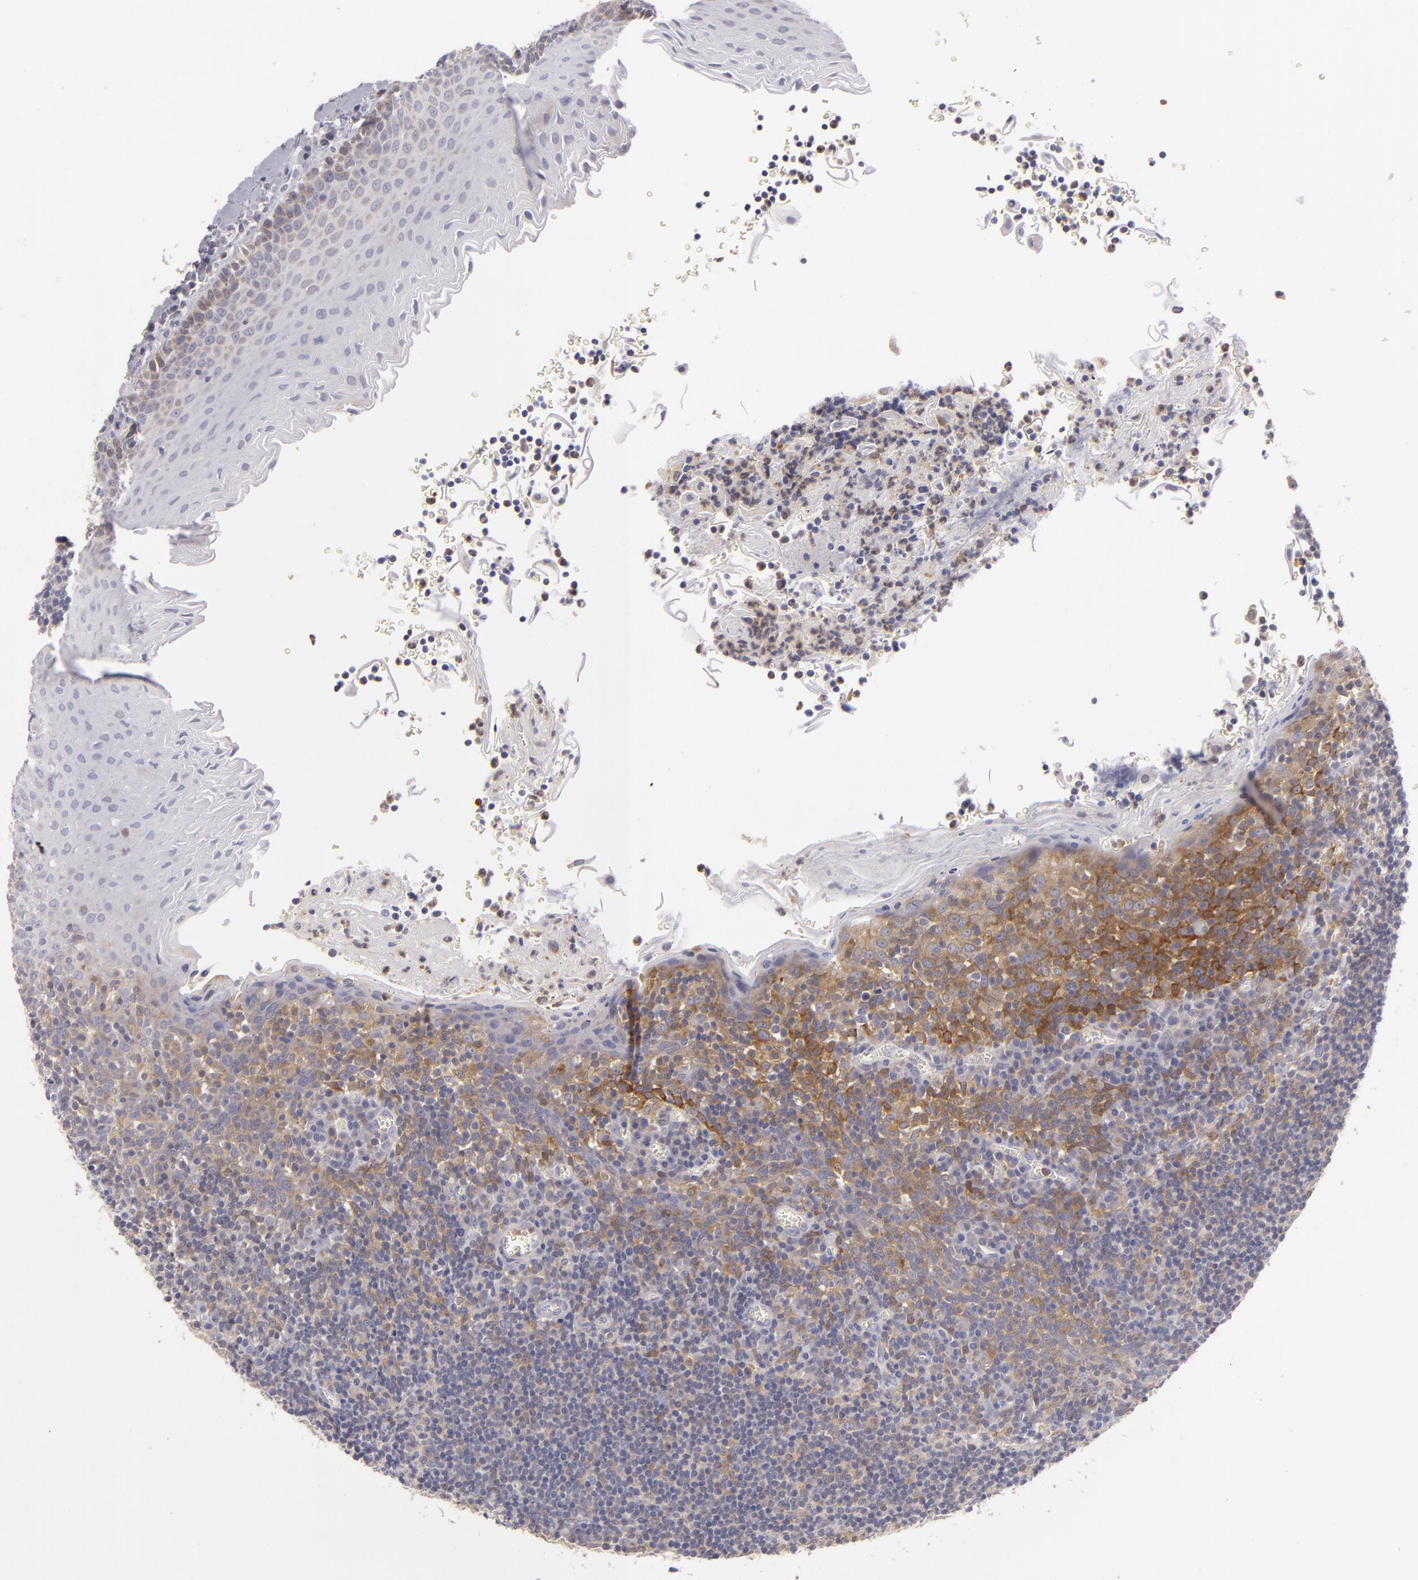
{"staining": {"intensity": "strong", "quantity": "25%-75%", "location": "cytoplasmic/membranous"}, "tissue": "oral mucosa", "cell_type": "Squamous epithelial cells", "image_type": "normal", "snomed": [{"axis": "morphology", "description": "Normal tissue, NOS"}, {"axis": "topography", "description": "Oral tissue"}], "caption": "The image demonstrates staining of normal oral mucosa, revealing strong cytoplasmic/membranous protein positivity (brown color) within squamous epithelial cells.", "gene": "MMP10", "patient": {"sex": "male", "age": 20}}